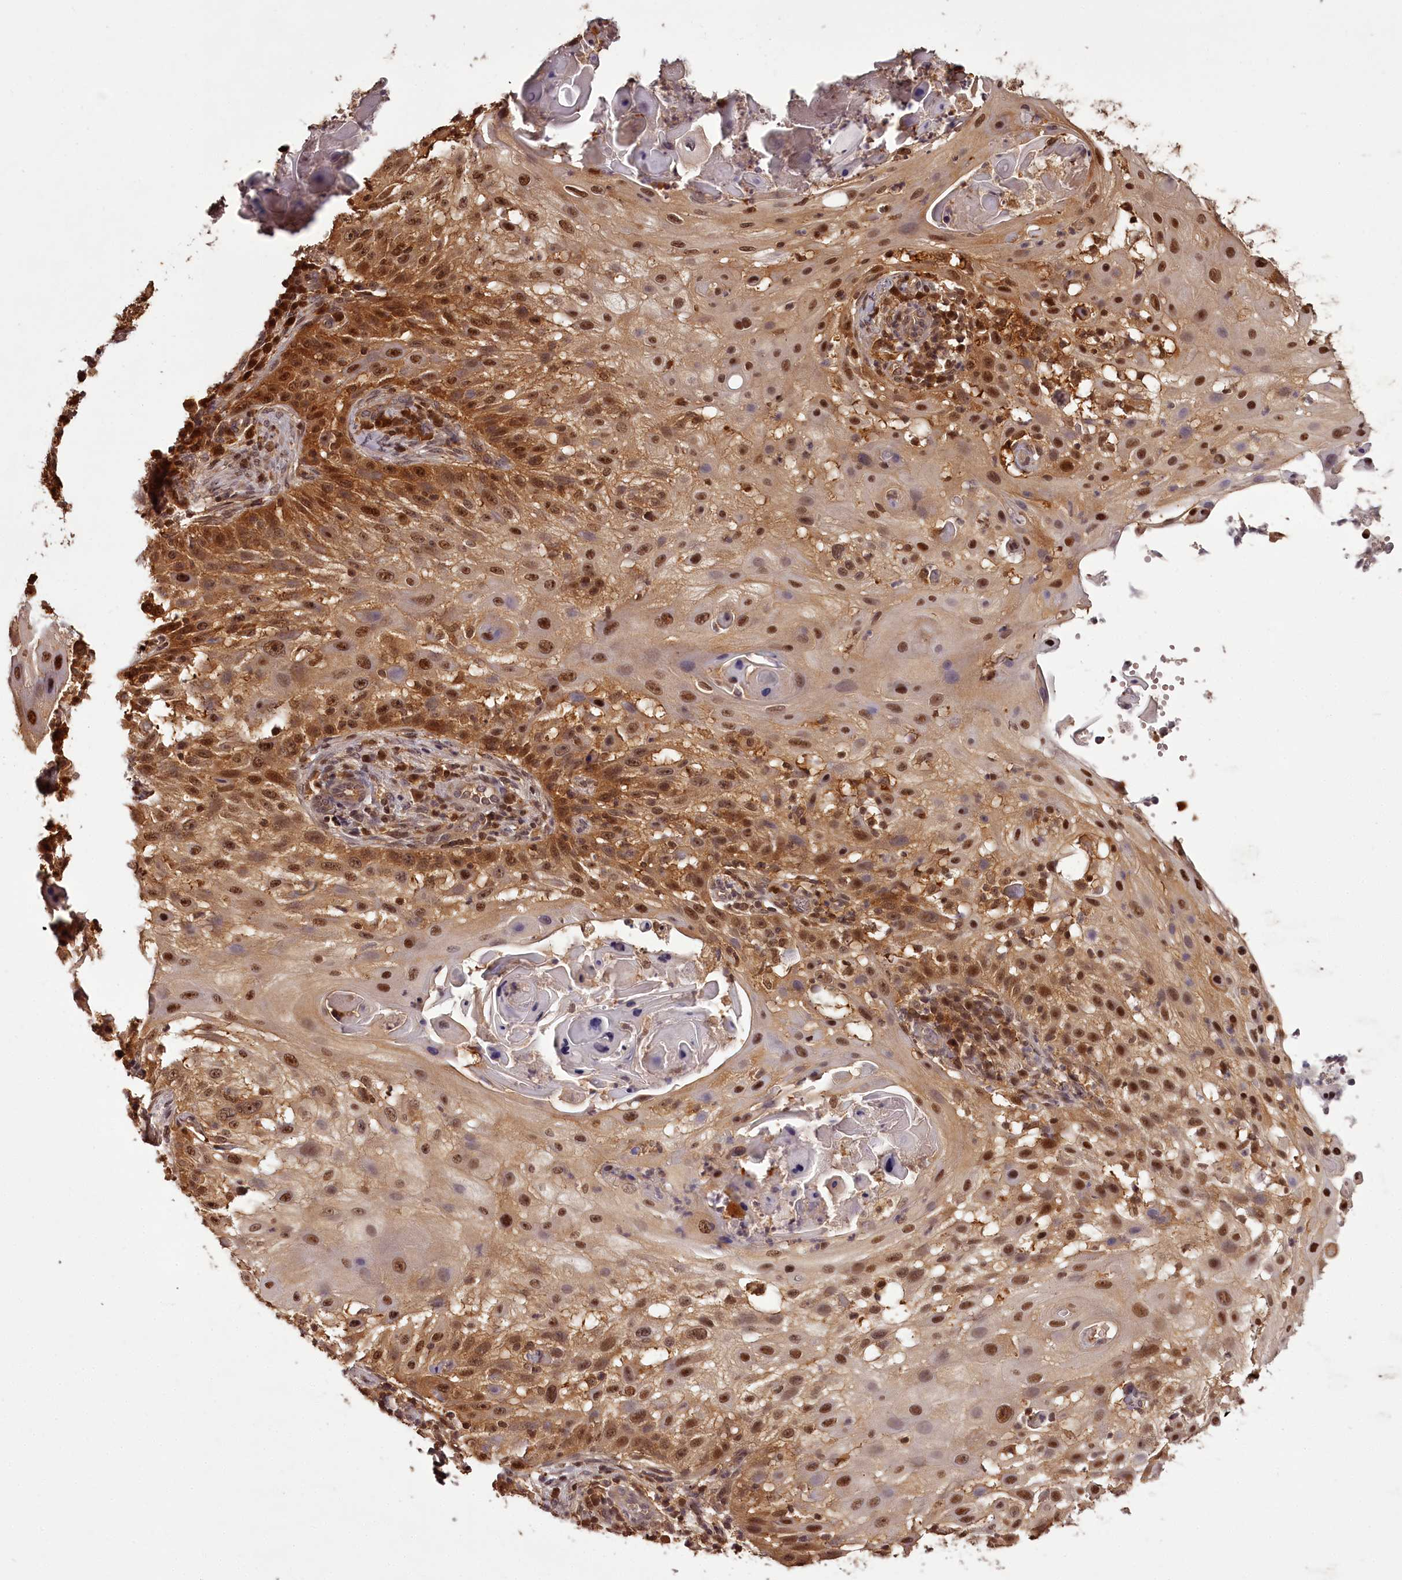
{"staining": {"intensity": "moderate", "quantity": ">75%", "location": "cytoplasmic/membranous,nuclear"}, "tissue": "skin cancer", "cell_type": "Tumor cells", "image_type": "cancer", "snomed": [{"axis": "morphology", "description": "Squamous cell carcinoma, NOS"}, {"axis": "topography", "description": "Skin"}], "caption": "The immunohistochemical stain highlights moderate cytoplasmic/membranous and nuclear expression in tumor cells of skin cancer tissue.", "gene": "NPRL2", "patient": {"sex": "female", "age": 44}}